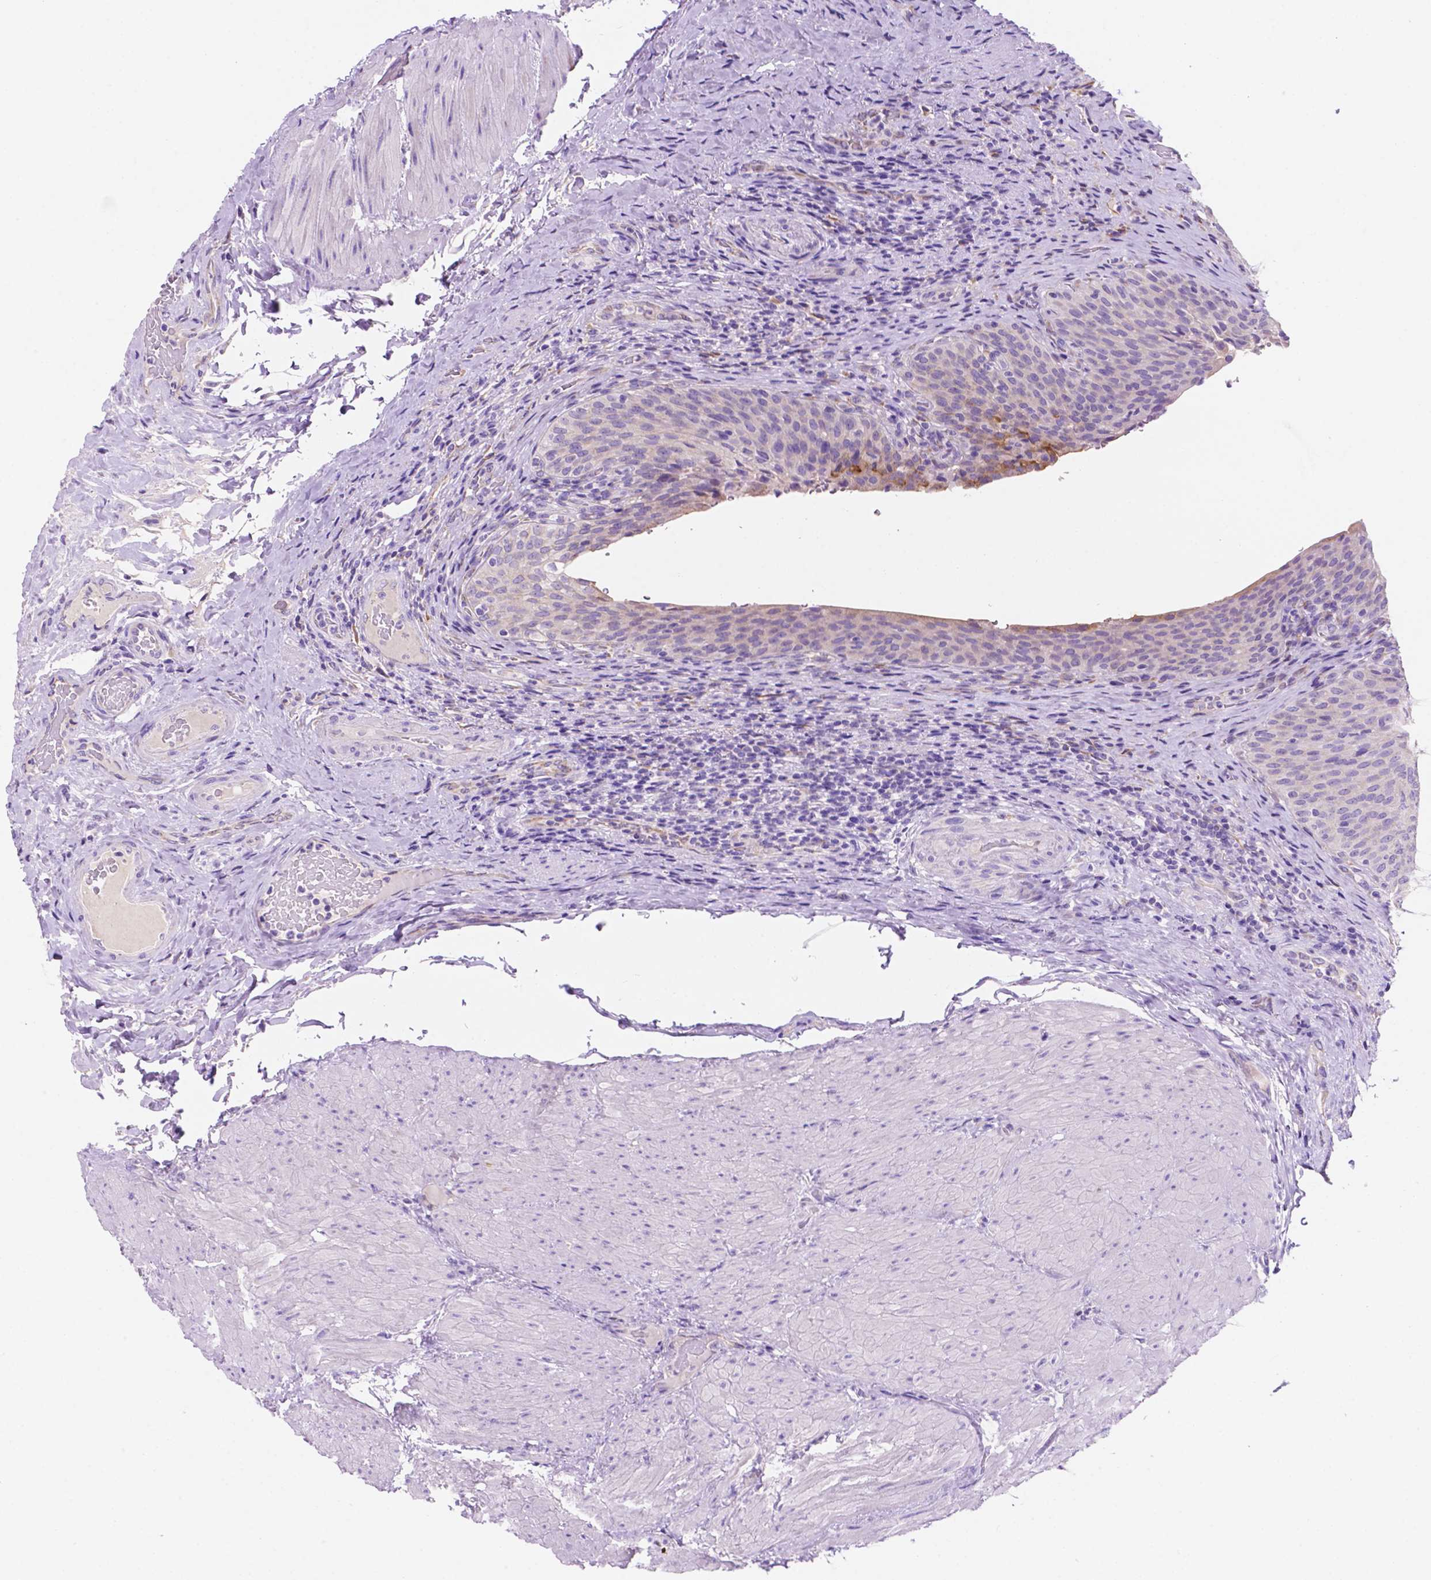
{"staining": {"intensity": "weak", "quantity": "<25%", "location": "cytoplasmic/membranous"}, "tissue": "urinary bladder", "cell_type": "Urothelial cells", "image_type": "normal", "snomed": [{"axis": "morphology", "description": "Normal tissue, NOS"}, {"axis": "topography", "description": "Urinary bladder"}, {"axis": "topography", "description": "Peripheral nerve tissue"}], "caption": "High power microscopy histopathology image of an immunohistochemistry (IHC) image of unremarkable urinary bladder, revealing no significant positivity in urothelial cells. (DAB (3,3'-diaminobenzidine) immunohistochemistry (IHC) with hematoxylin counter stain).", "gene": "CEACAM7", "patient": {"sex": "male", "age": 66}}